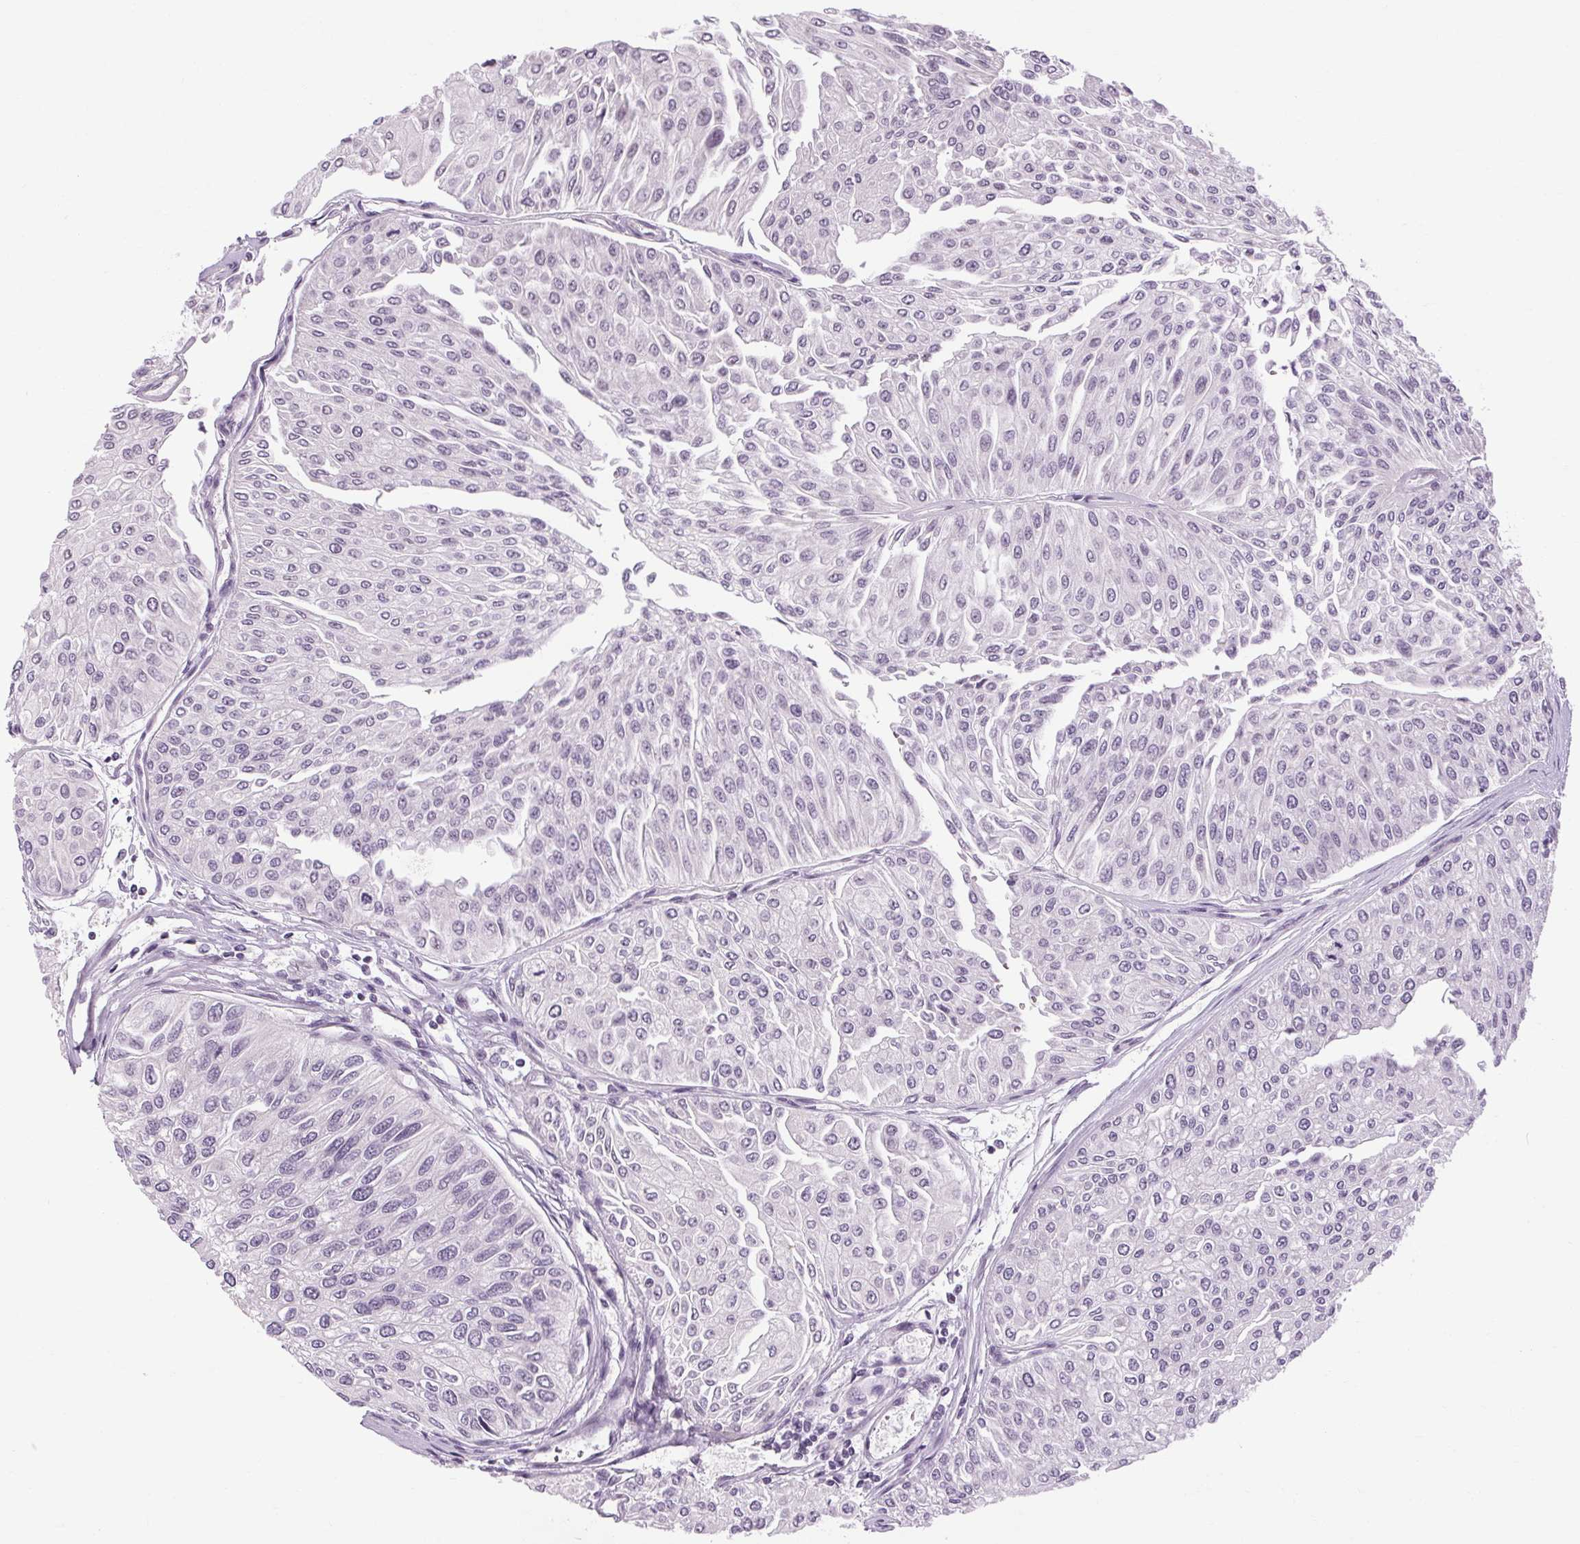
{"staining": {"intensity": "negative", "quantity": "none", "location": "none"}, "tissue": "urothelial cancer", "cell_type": "Tumor cells", "image_type": "cancer", "snomed": [{"axis": "morphology", "description": "Urothelial carcinoma, NOS"}, {"axis": "topography", "description": "Urinary bladder"}], "caption": "The photomicrograph reveals no staining of tumor cells in transitional cell carcinoma.", "gene": "KLHL40", "patient": {"sex": "male", "age": 67}}